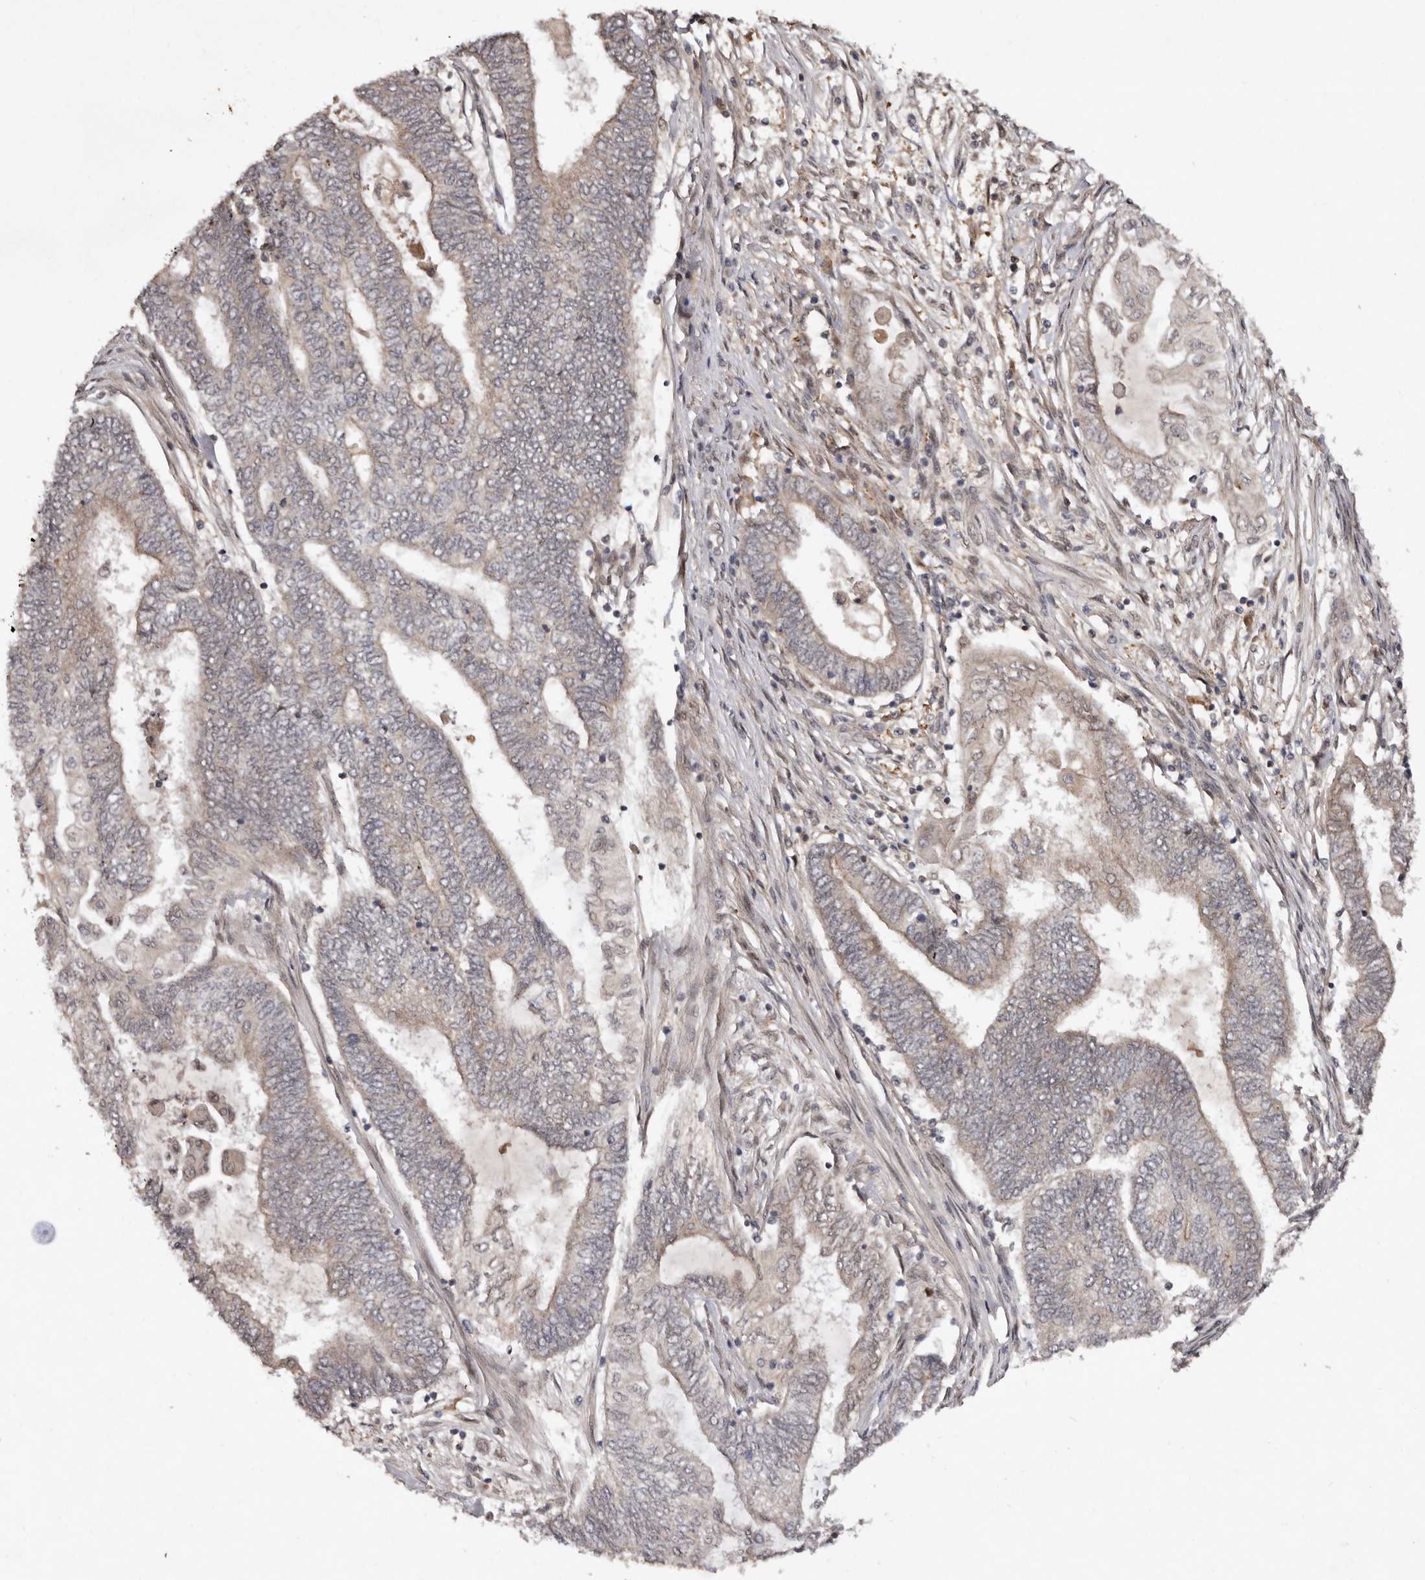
{"staining": {"intensity": "weak", "quantity": ">75%", "location": "cytoplasmic/membranous"}, "tissue": "endometrial cancer", "cell_type": "Tumor cells", "image_type": "cancer", "snomed": [{"axis": "morphology", "description": "Adenocarcinoma, NOS"}, {"axis": "topography", "description": "Uterus"}, {"axis": "topography", "description": "Endometrium"}], "caption": "DAB immunohistochemical staining of adenocarcinoma (endometrial) reveals weak cytoplasmic/membranous protein positivity in approximately >75% of tumor cells. Immunohistochemistry (ihc) stains the protein of interest in brown and the nuclei are stained blue.", "gene": "ABL1", "patient": {"sex": "female", "age": 70}}